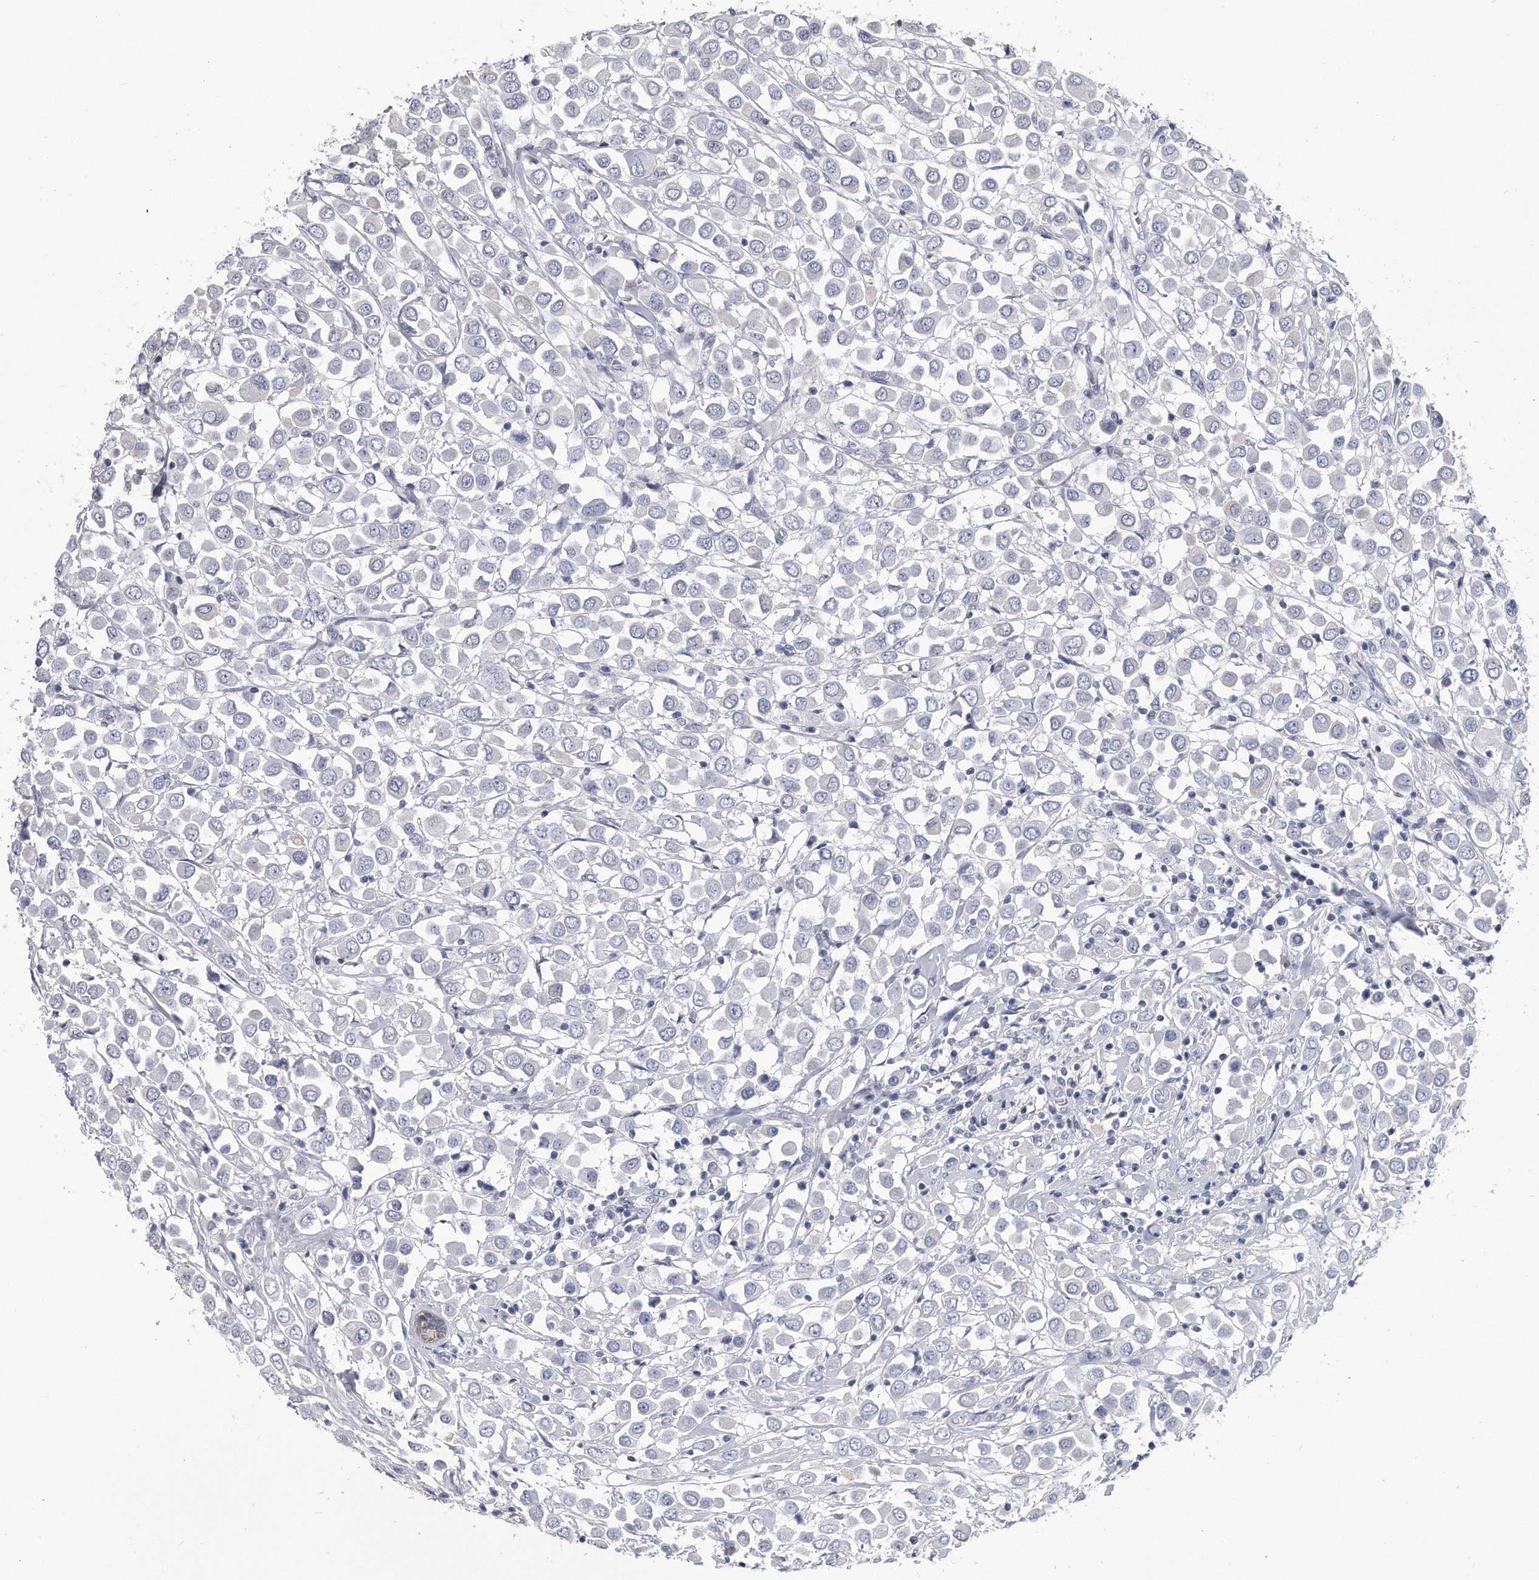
{"staining": {"intensity": "negative", "quantity": "none", "location": "none"}, "tissue": "breast cancer", "cell_type": "Tumor cells", "image_type": "cancer", "snomed": [{"axis": "morphology", "description": "Duct carcinoma"}, {"axis": "topography", "description": "Breast"}], "caption": "Immunohistochemistry (IHC) of human breast cancer reveals no staining in tumor cells.", "gene": "PYGB", "patient": {"sex": "female", "age": 61}}